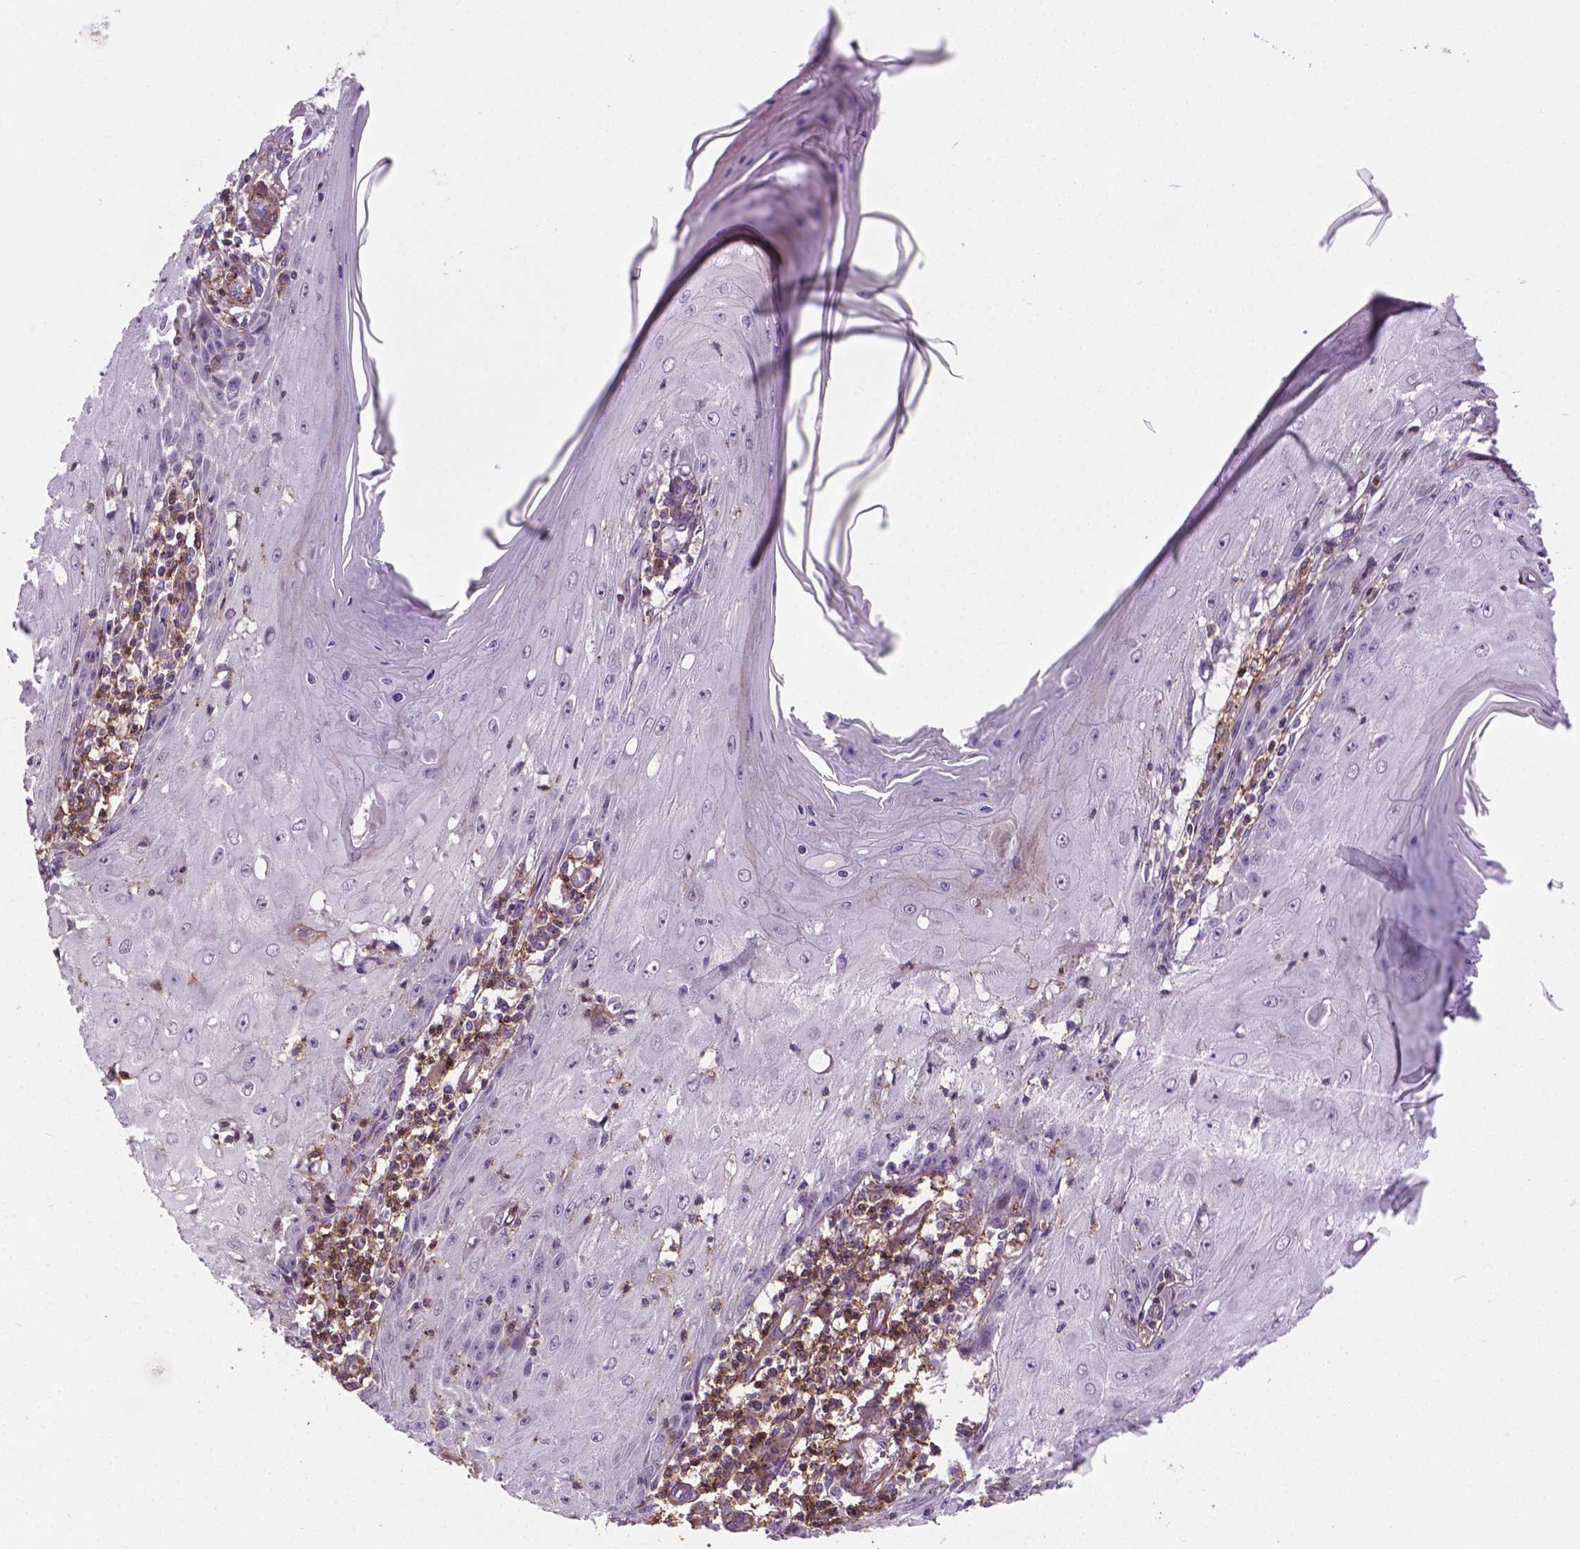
{"staining": {"intensity": "negative", "quantity": "none", "location": "none"}, "tissue": "skin cancer", "cell_type": "Tumor cells", "image_type": "cancer", "snomed": [{"axis": "morphology", "description": "Squamous cell carcinoma, NOS"}, {"axis": "topography", "description": "Skin"}], "caption": "Squamous cell carcinoma (skin) stained for a protein using immunohistochemistry reveals no expression tumor cells.", "gene": "ACAD10", "patient": {"sex": "female", "age": 73}}